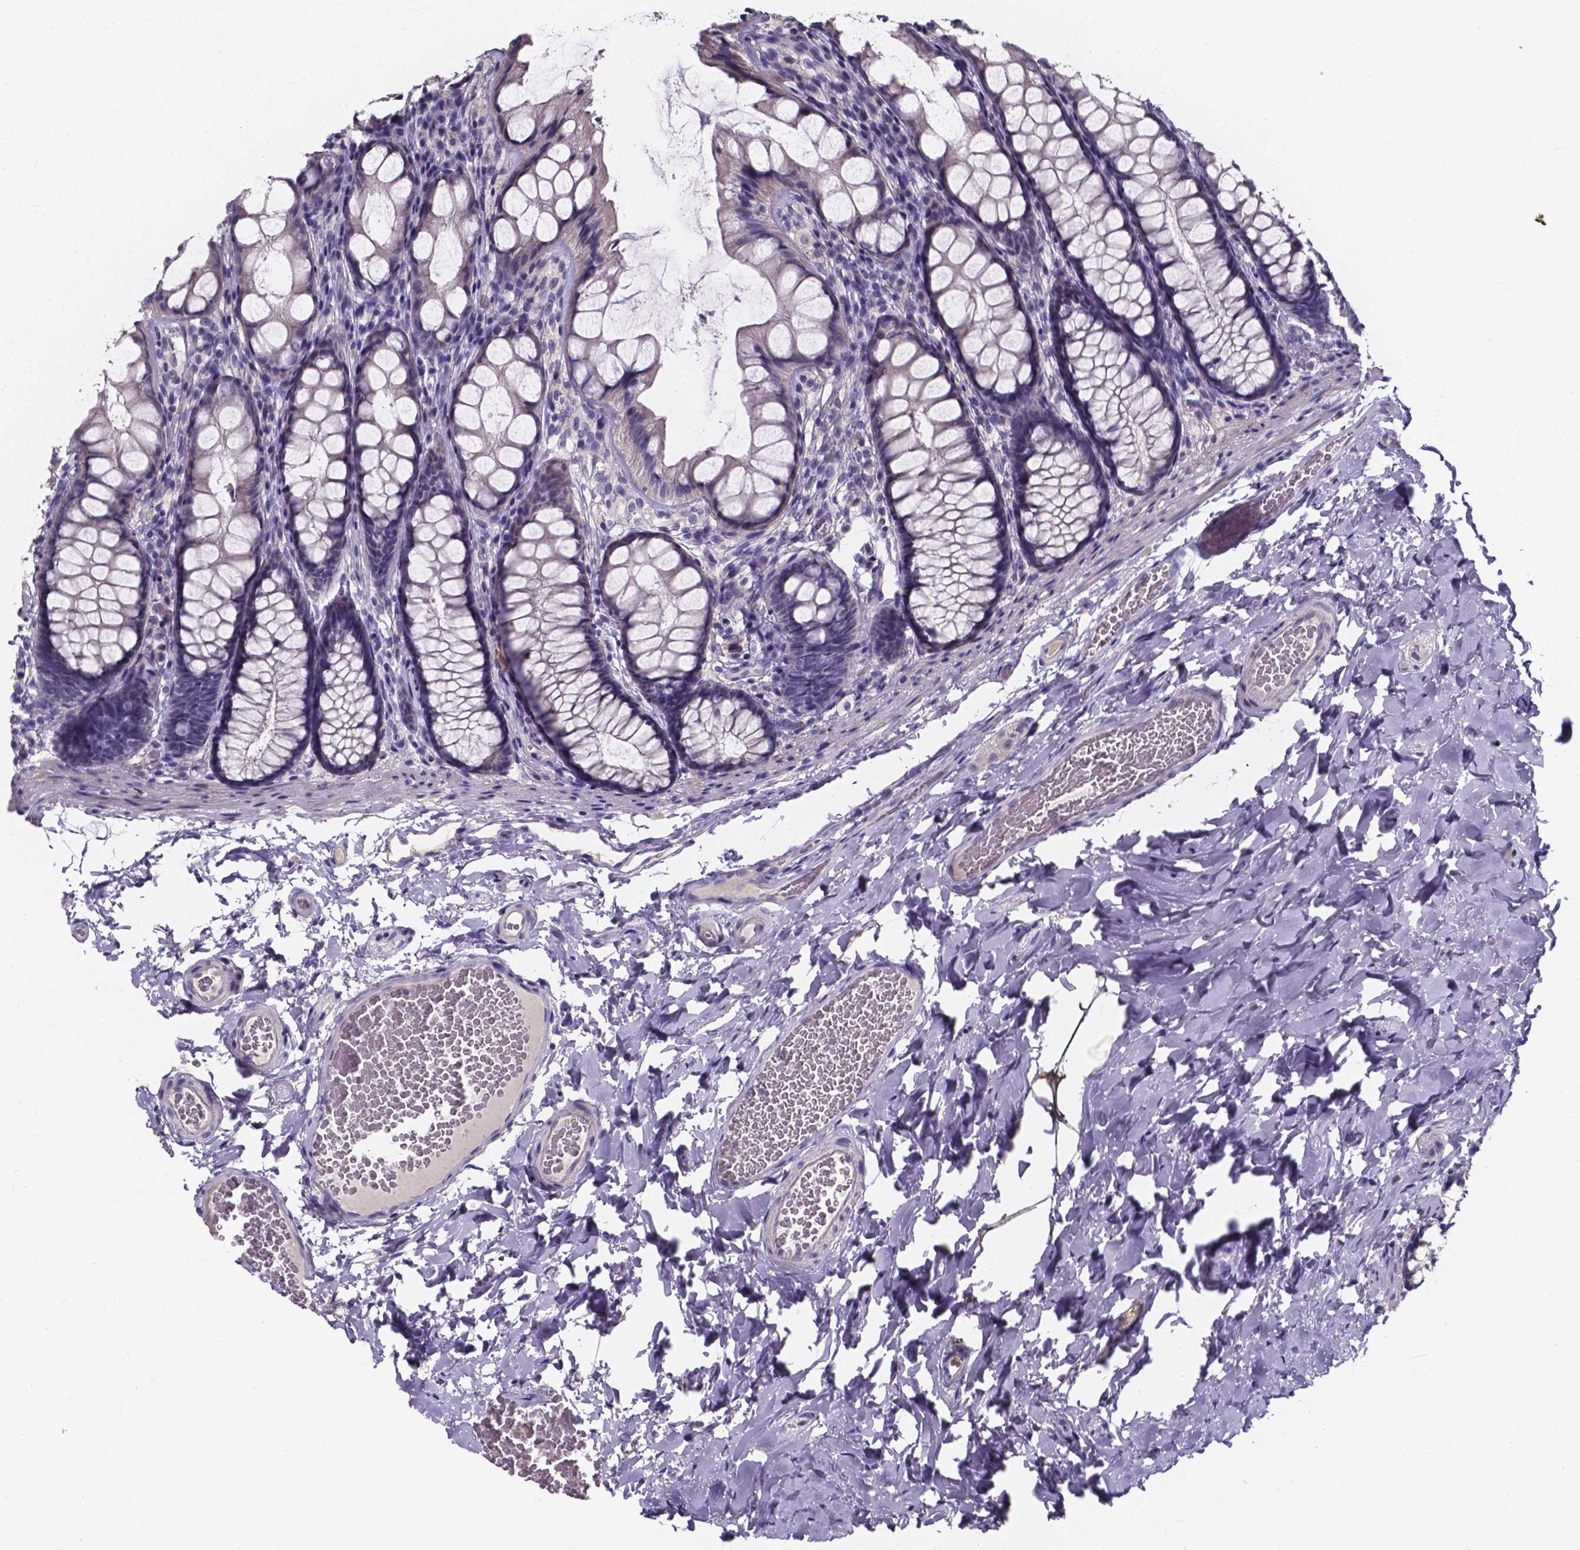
{"staining": {"intensity": "negative", "quantity": "none", "location": "none"}, "tissue": "colon", "cell_type": "Endothelial cells", "image_type": "normal", "snomed": [{"axis": "morphology", "description": "Normal tissue, NOS"}, {"axis": "topography", "description": "Colon"}], "caption": "DAB immunohistochemical staining of unremarkable colon demonstrates no significant expression in endothelial cells. Nuclei are stained in blue.", "gene": "SPOCD1", "patient": {"sex": "male", "age": 47}}